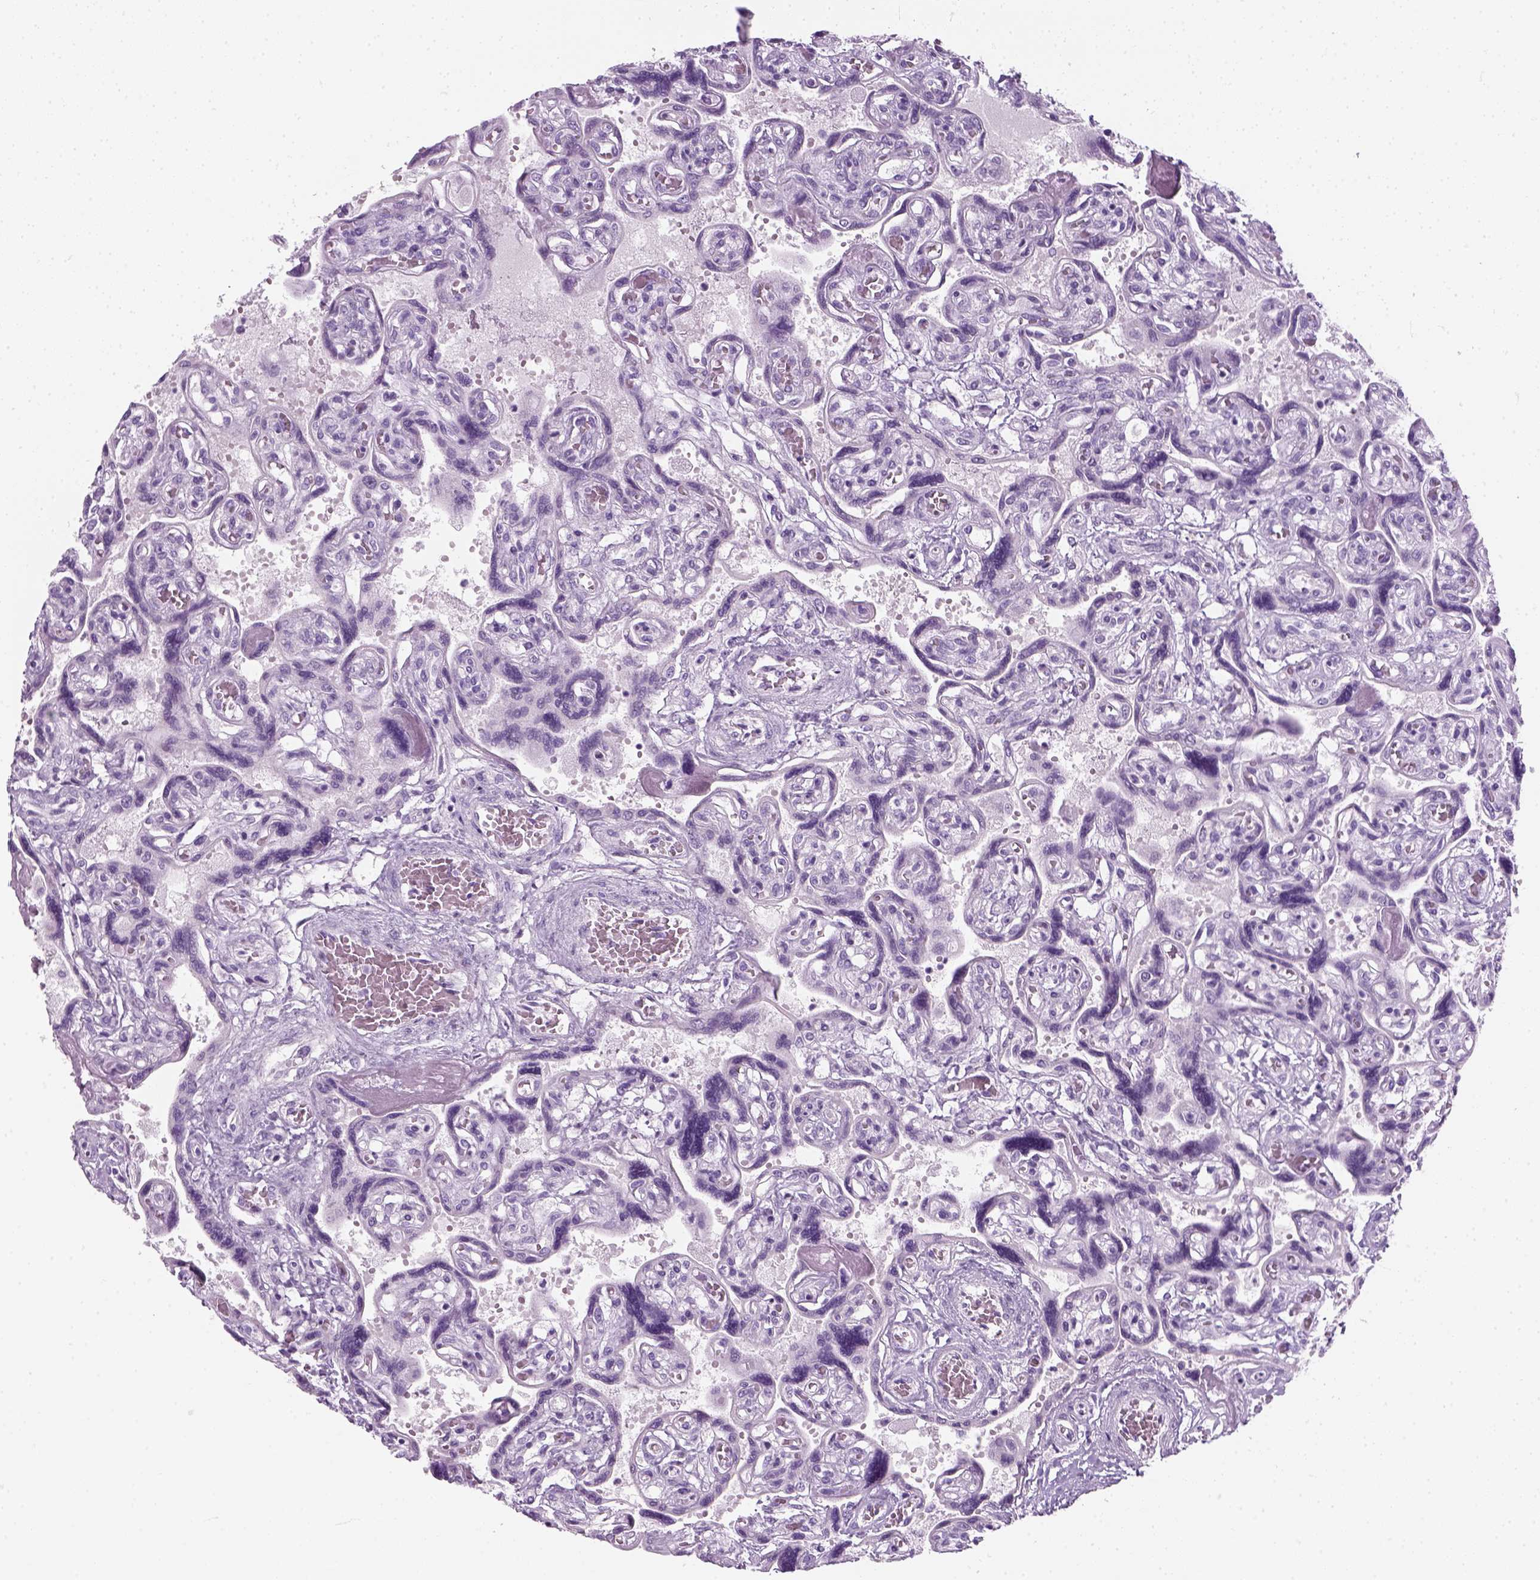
{"staining": {"intensity": "negative", "quantity": "none", "location": "none"}, "tissue": "placenta", "cell_type": "Decidual cells", "image_type": "normal", "snomed": [{"axis": "morphology", "description": "Normal tissue, NOS"}, {"axis": "topography", "description": "Placenta"}], "caption": "Placenta stained for a protein using IHC exhibits no positivity decidual cells.", "gene": "SLC12A5", "patient": {"sex": "female", "age": 32}}